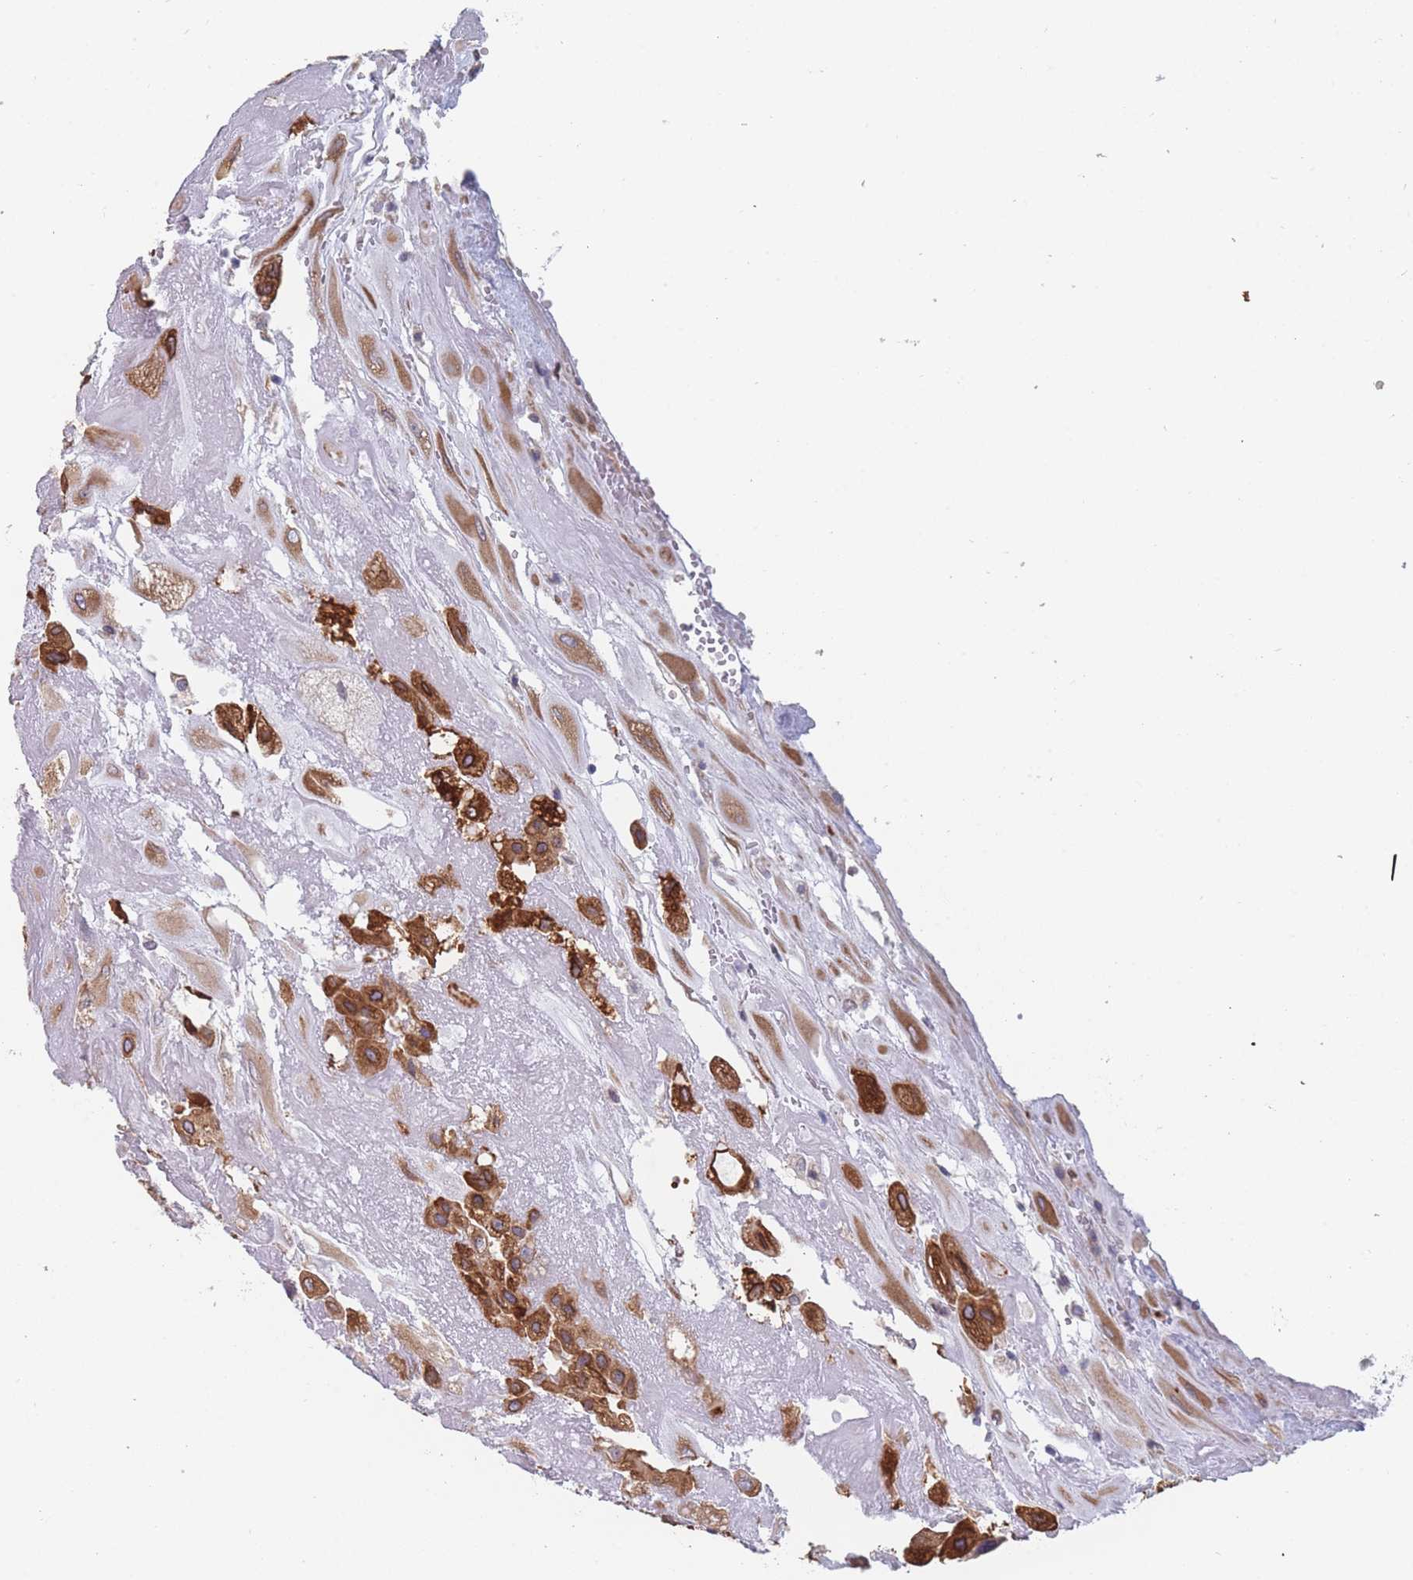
{"staining": {"intensity": "strong", "quantity": ">75%", "location": "cytoplasmic/membranous"}, "tissue": "placenta", "cell_type": "Decidual cells", "image_type": "normal", "snomed": [{"axis": "morphology", "description": "Normal tissue, NOS"}, {"axis": "topography", "description": "Placenta"}], "caption": "Normal placenta exhibits strong cytoplasmic/membranous staining in approximately >75% of decidual cells, visualized by immunohistochemistry. Nuclei are stained in blue.", "gene": "TMED10", "patient": {"sex": "female", "age": 32}}